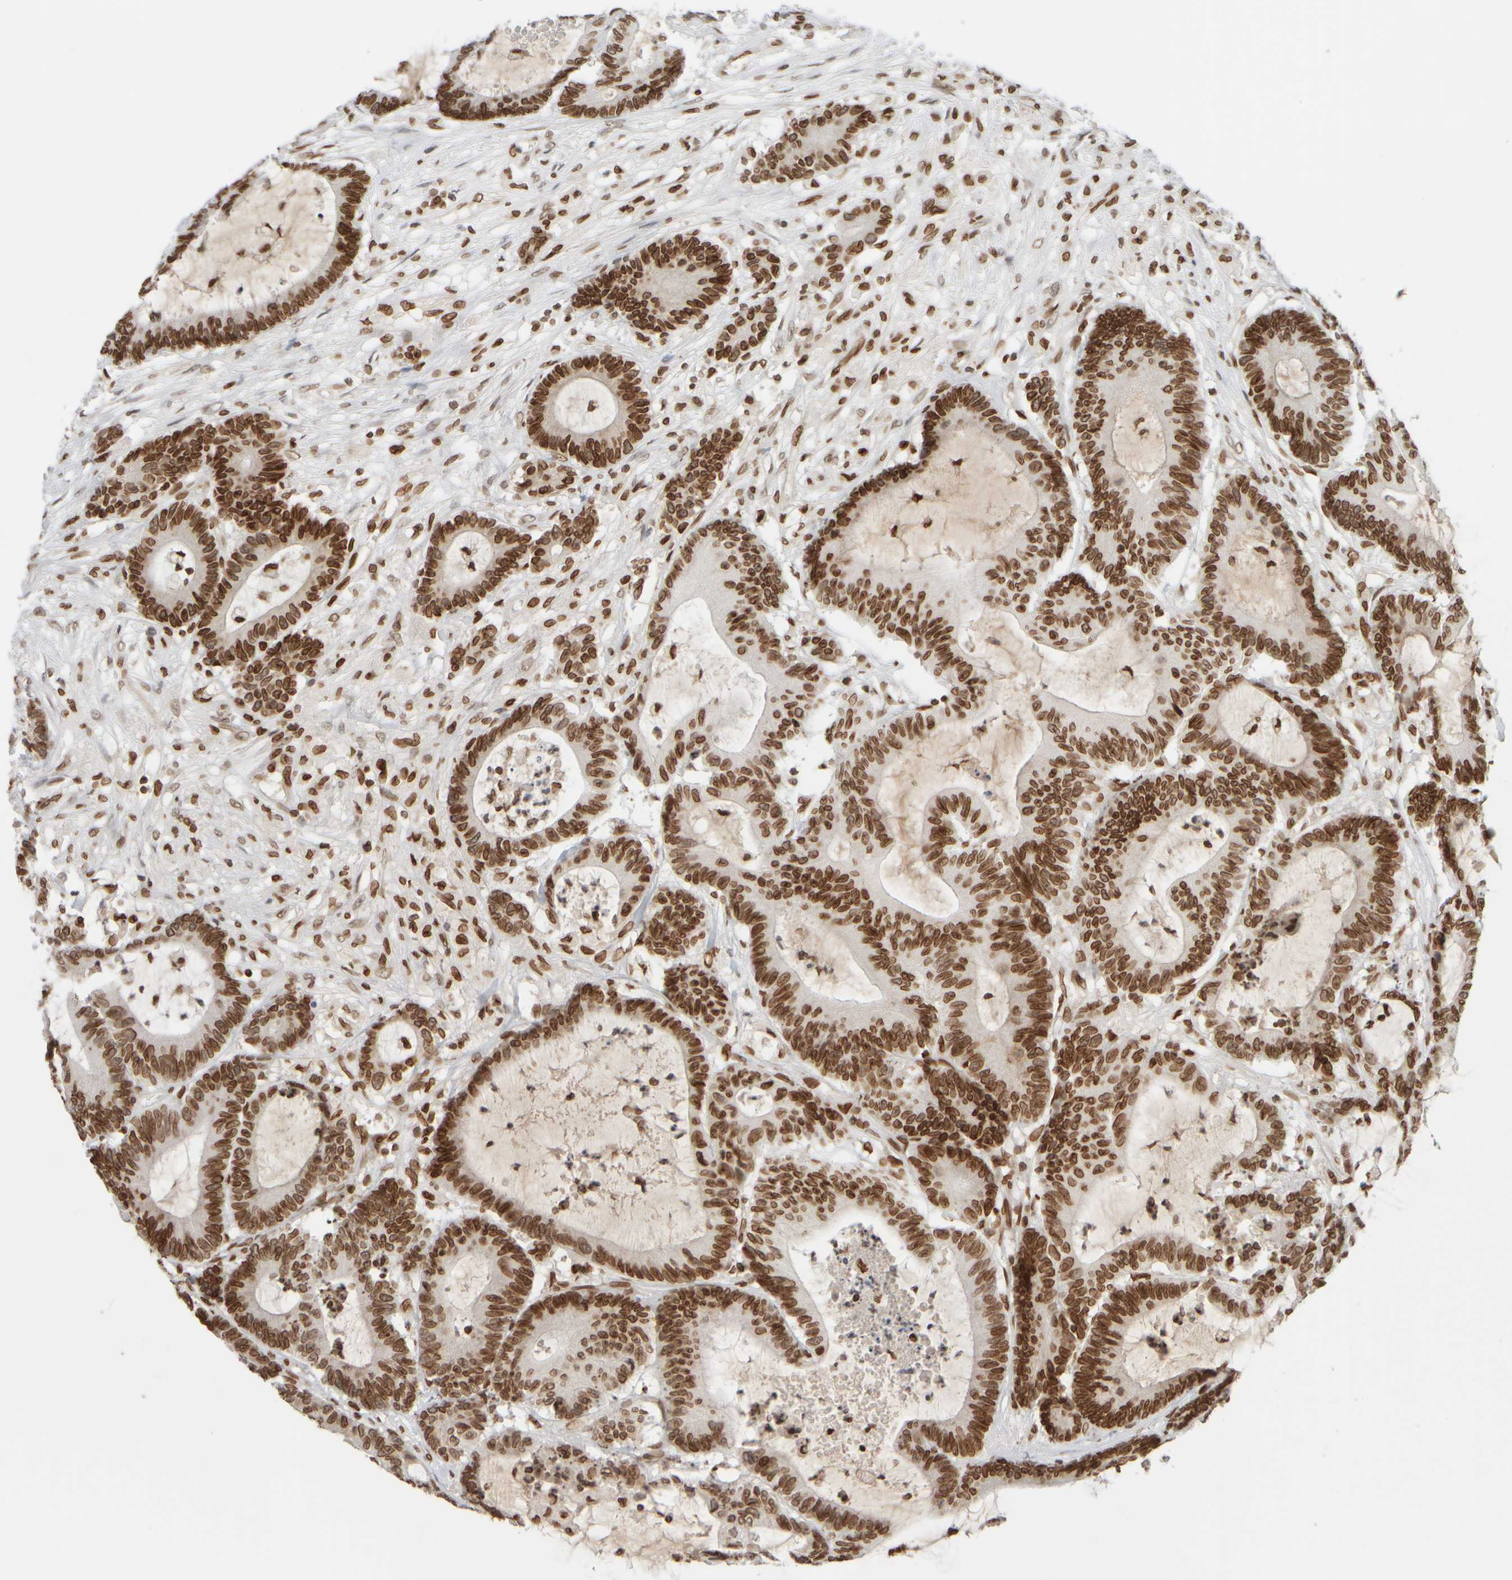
{"staining": {"intensity": "strong", "quantity": ">75%", "location": "cytoplasmic/membranous,nuclear"}, "tissue": "colorectal cancer", "cell_type": "Tumor cells", "image_type": "cancer", "snomed": [{"axis": "morphology", "description": "Adenocarcinoma, NOS"}, {"axis": "topography", "description": "Colon"}], "caption": "Strong cytoplasmic/membranous and nuclear staining for a protein is appreciated in about >75% of tumor cells of adenocarcinoma (colorectal) using immunohistochemistry.", "gene": "ZC3HC1", "patient": {"sex": "female", "age": 84}}